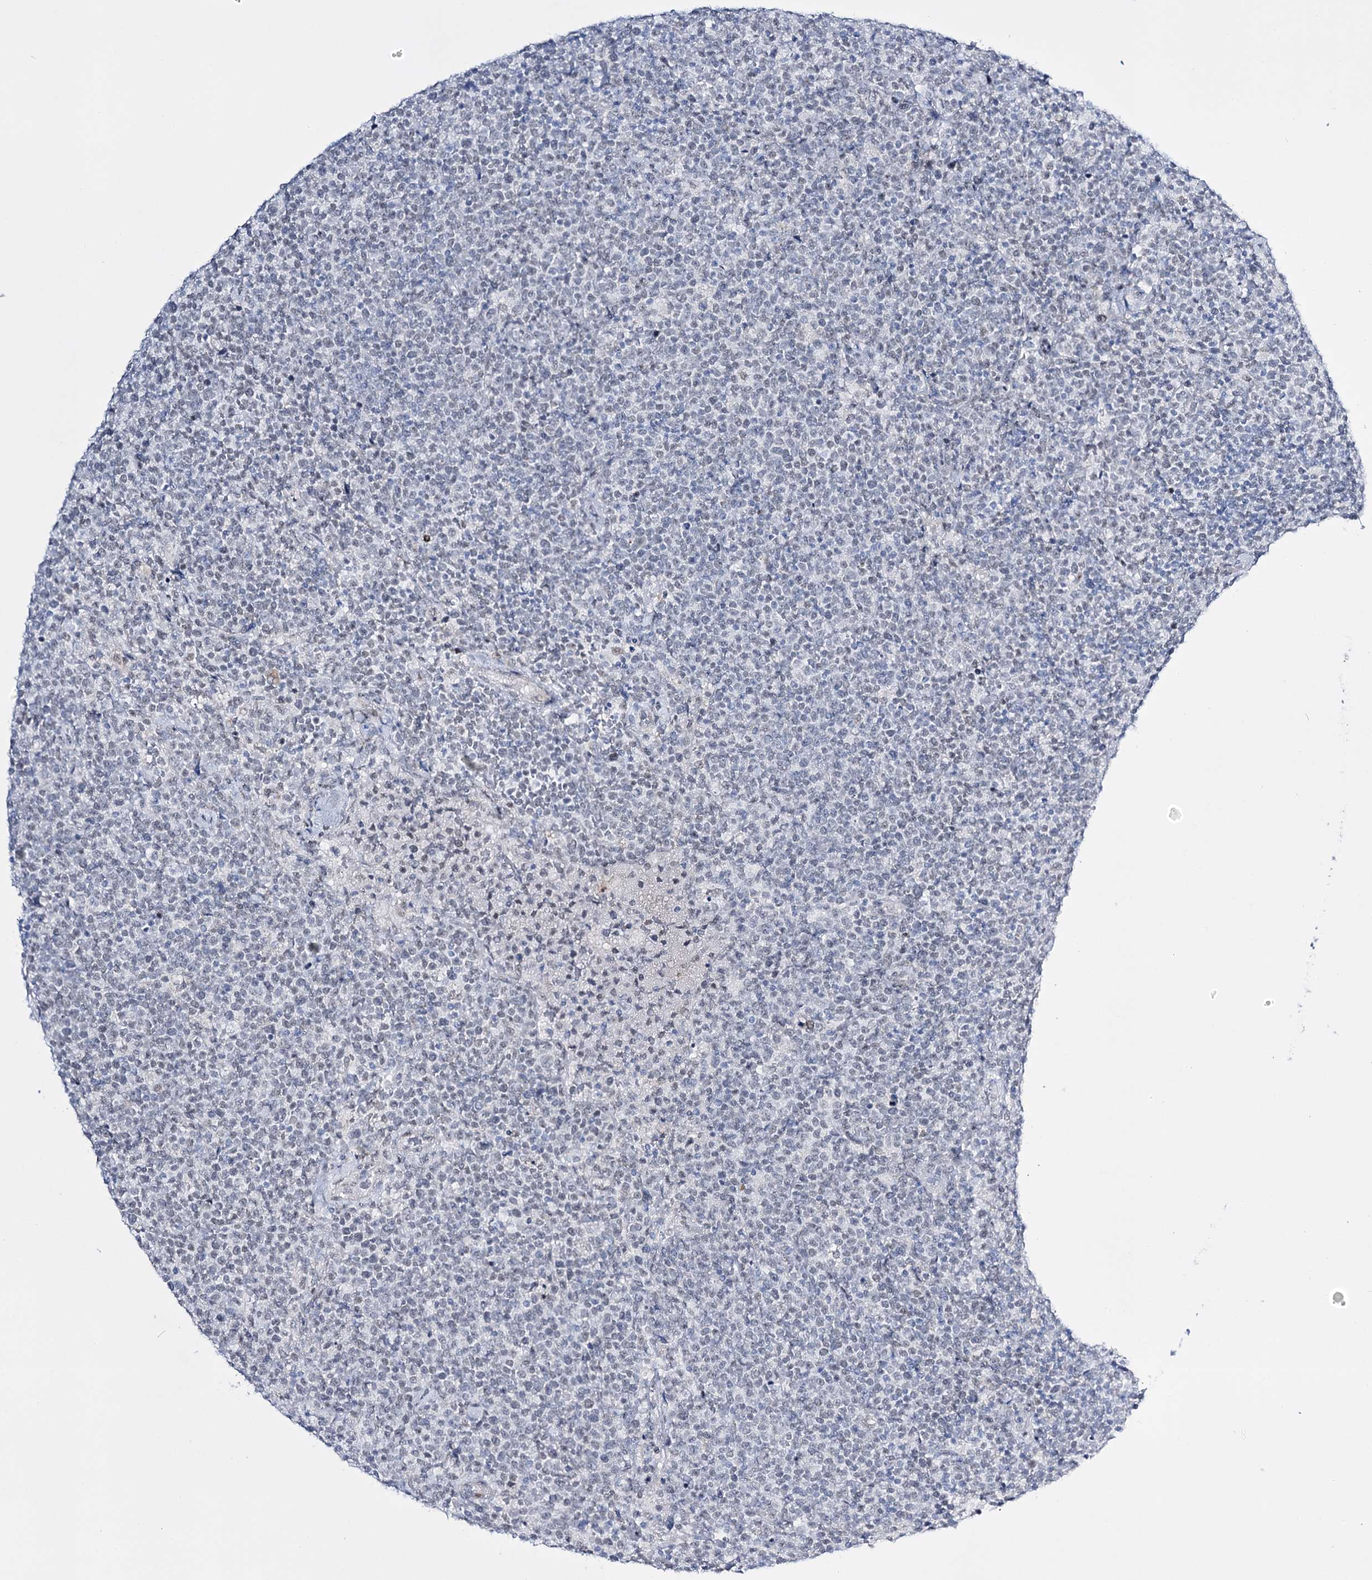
{"staining": {"intensity": "negative", "quantity": "none", "location": "none"}, "tissue": "lymphoma", "cell_type": "Tumor cells", "image_type": "cancer", "snomed": [{"axis": "morphology", "description": "Malignant lymphoma, non-Hodgkin's type, High grade"}, {"axis": "topography", "description": "Lymph node"}], "caption": "Immunohistochemistry (IHC) of lymphoma displays no expression in tumor cells. The staining is performed using DAB brown chromogen with nuclei counter-stained in using hematoxylin.", "gene": "RBM15B", "patient": {"sex": "male", "age": 61}}